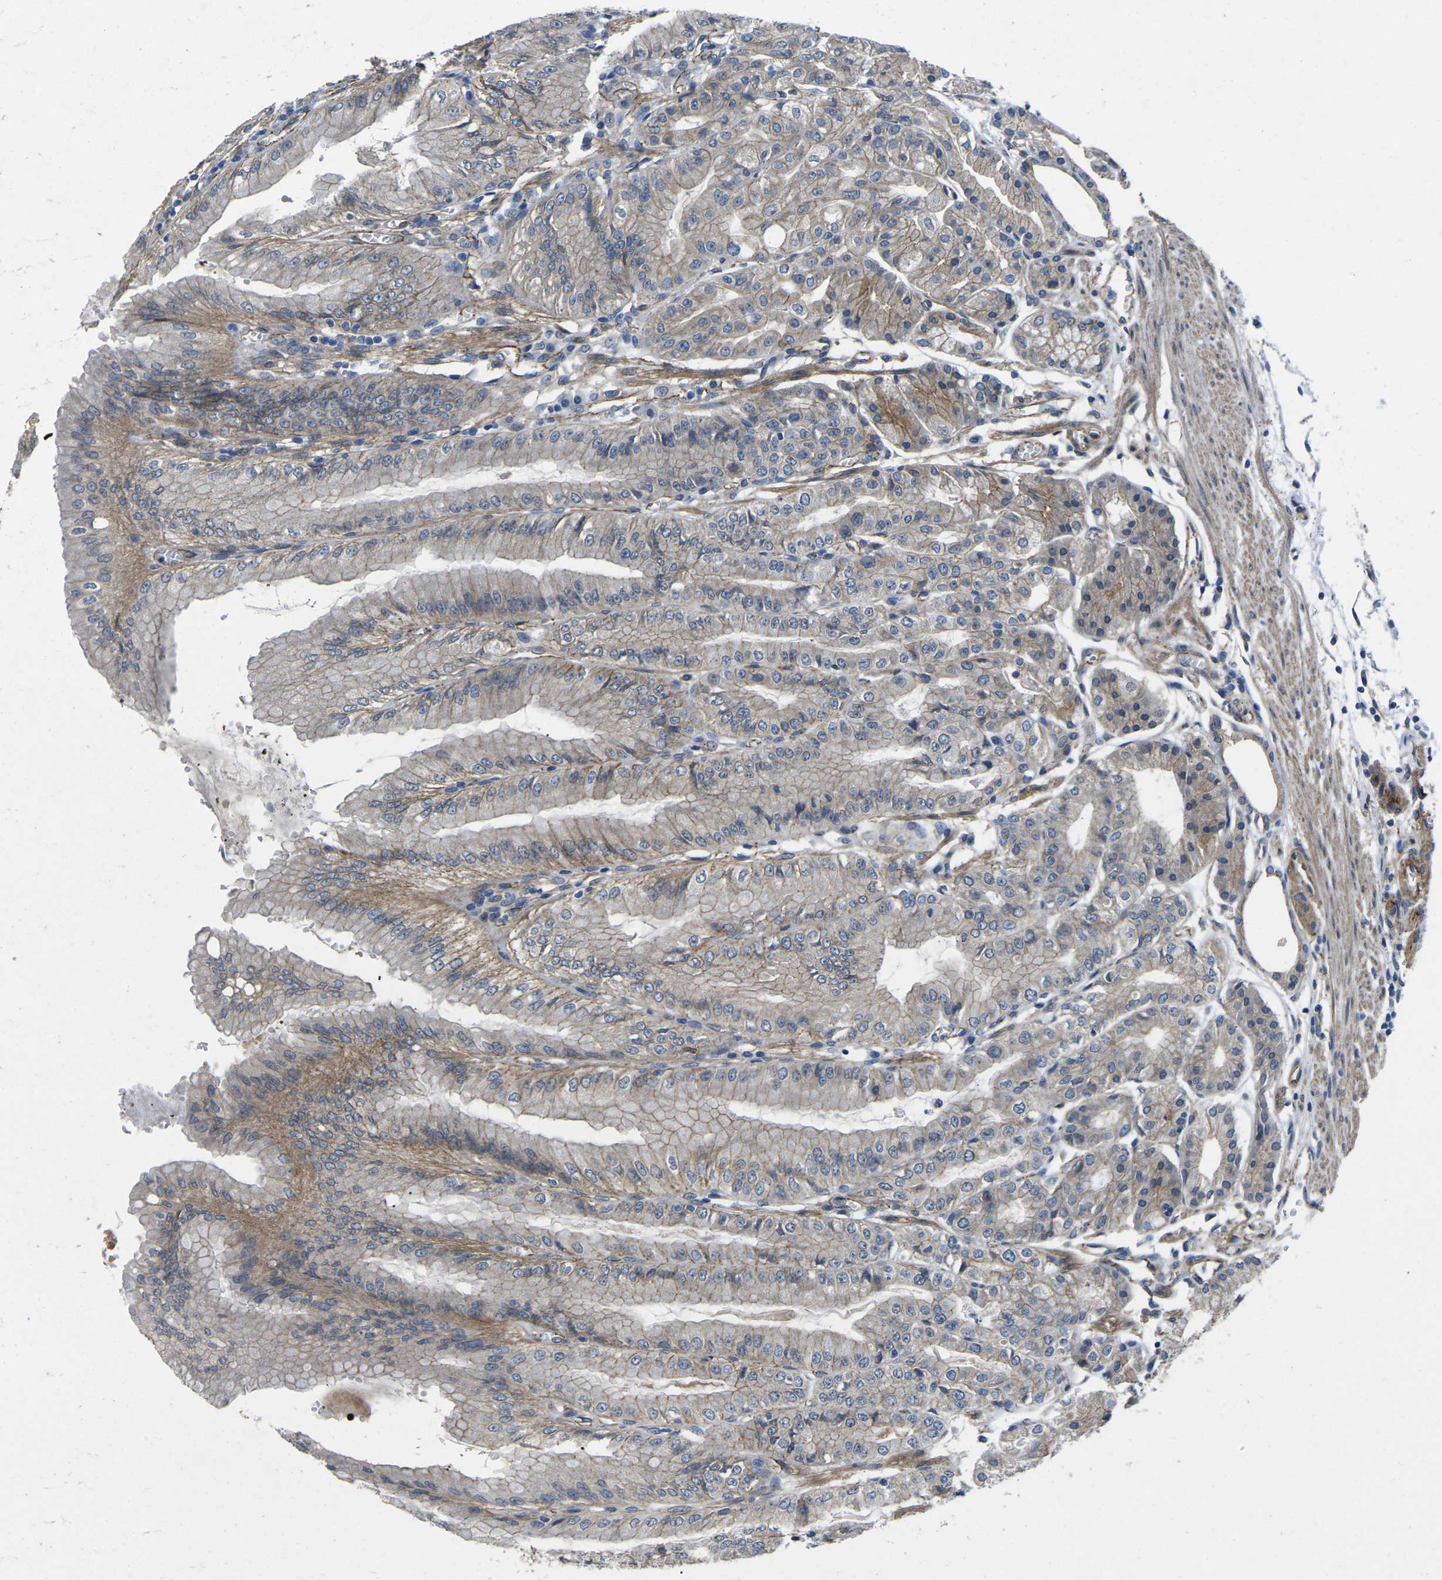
{"staining": {"intensity": "moderate", "quantity": ">75%", "location": "cytoplasmic/membranous"}, "tissue": "stomach", "cell_type": "Glandular cells", "image_type": "normal", "snomed": [{"axis": "morphology", "description": "Normal tissue, NOS"}, {"axis": "topography", "description": "Stomach, lower"}], "caption": "Stomach stained for a protein (brown) displays moderate cytoplasmic/membranous positive staining in about >75% of glandular cells.", "gene": "CTNND1", "patient": {"sex": "male", "age": 71}}